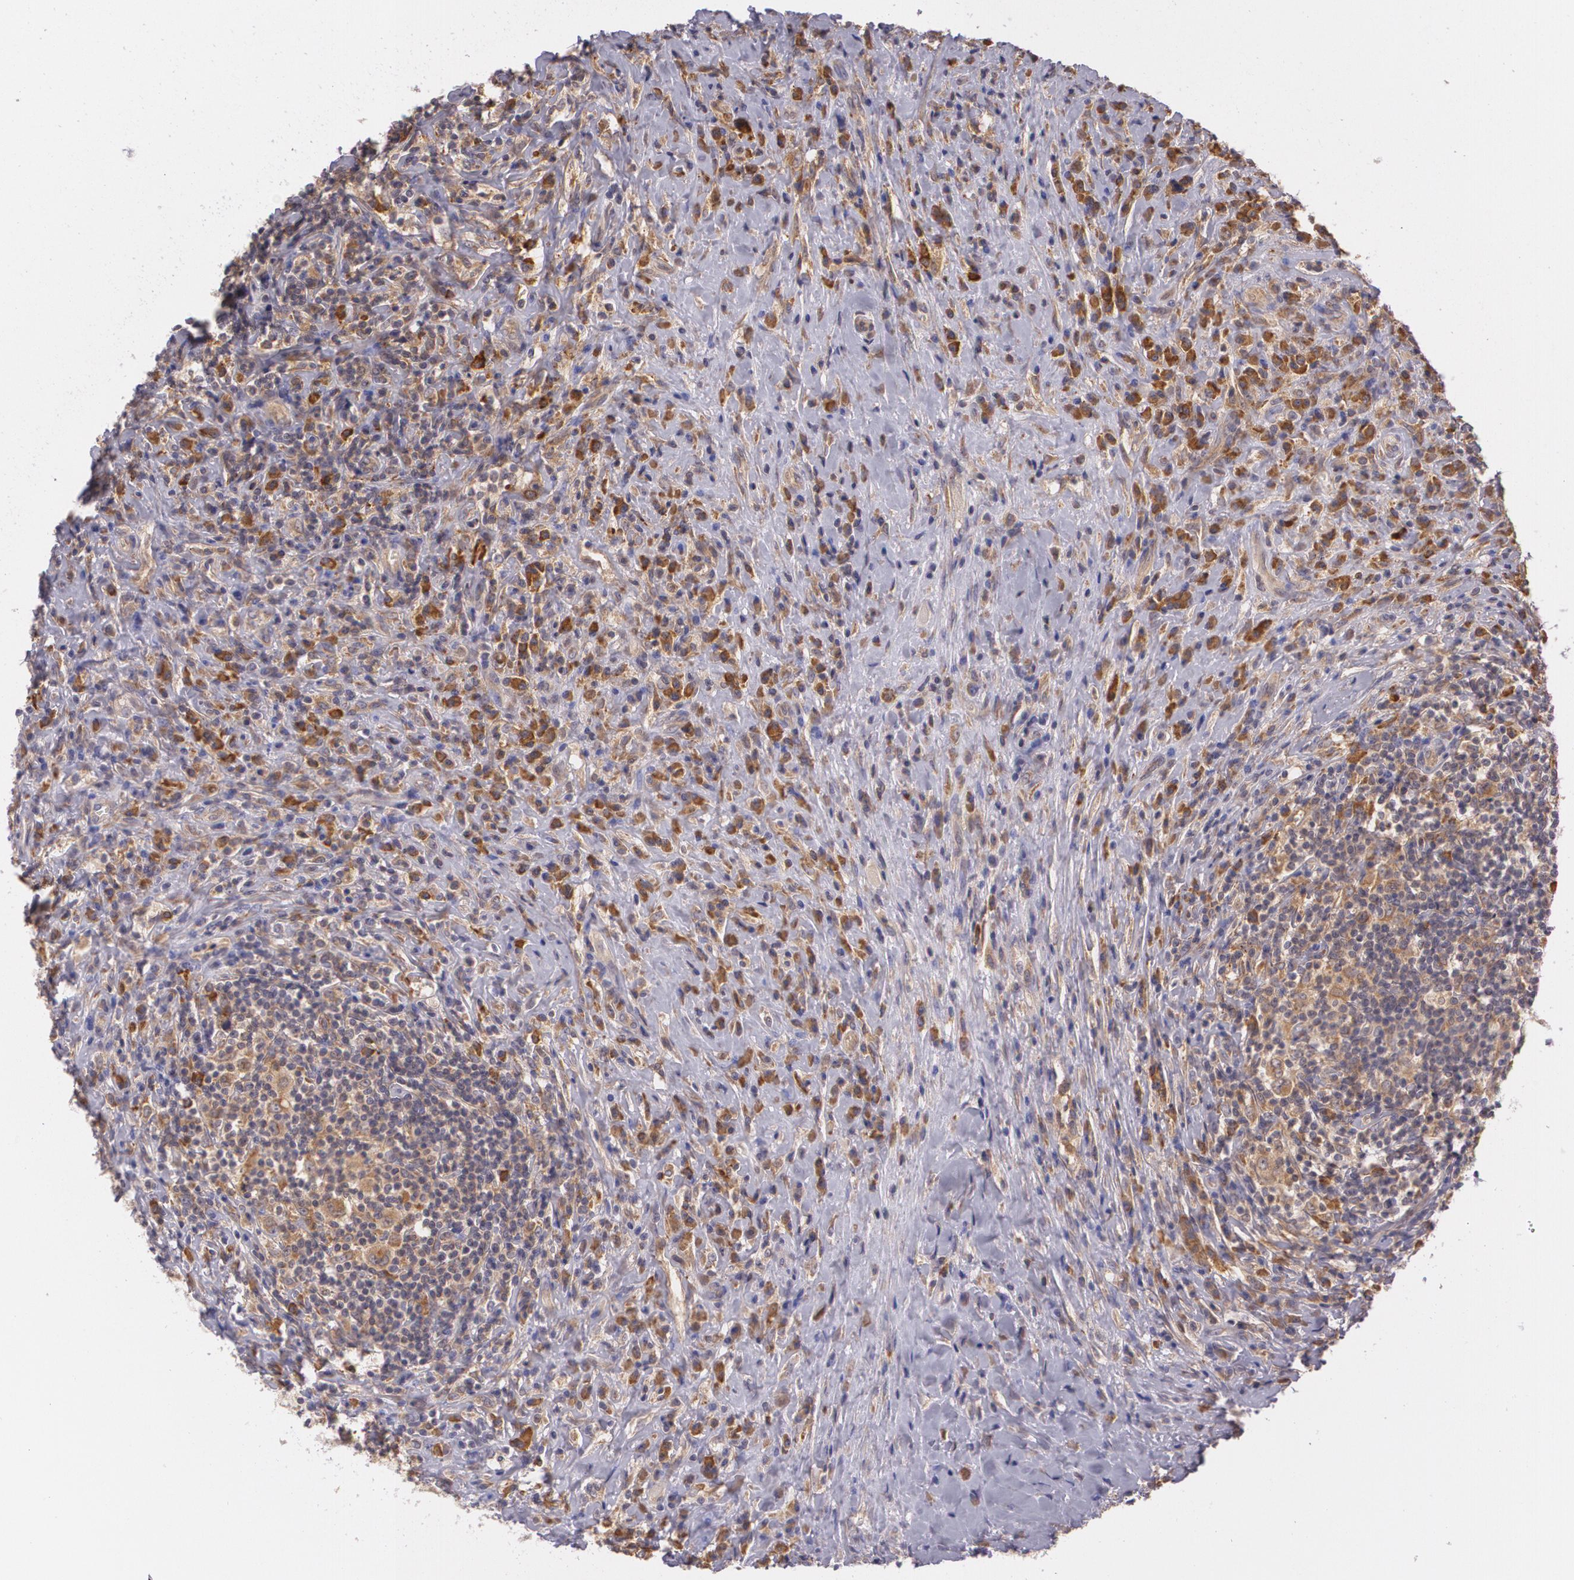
{"staining": {"intensity": "moderate", "quantity": "25%-75%", "location": "cytoplasmic/membranous"}, "tissue": "lymphoma", "cell_type": "Tumor cells", "image_type": "cancer", "snomed": [{"axis": "morphology", "description": "Hodgkin's disease, NOS"}, {"axis": "topography", "description": "Lymph node"}], "caption": "Hodgkin's disease stained with a brown dye demonstrates moderate cytoplasmic/membranous positive positivity in about 25%-75% of tumor cells.", "gene": "CCL17", "patient": {"sex": "female", "age": 25}}